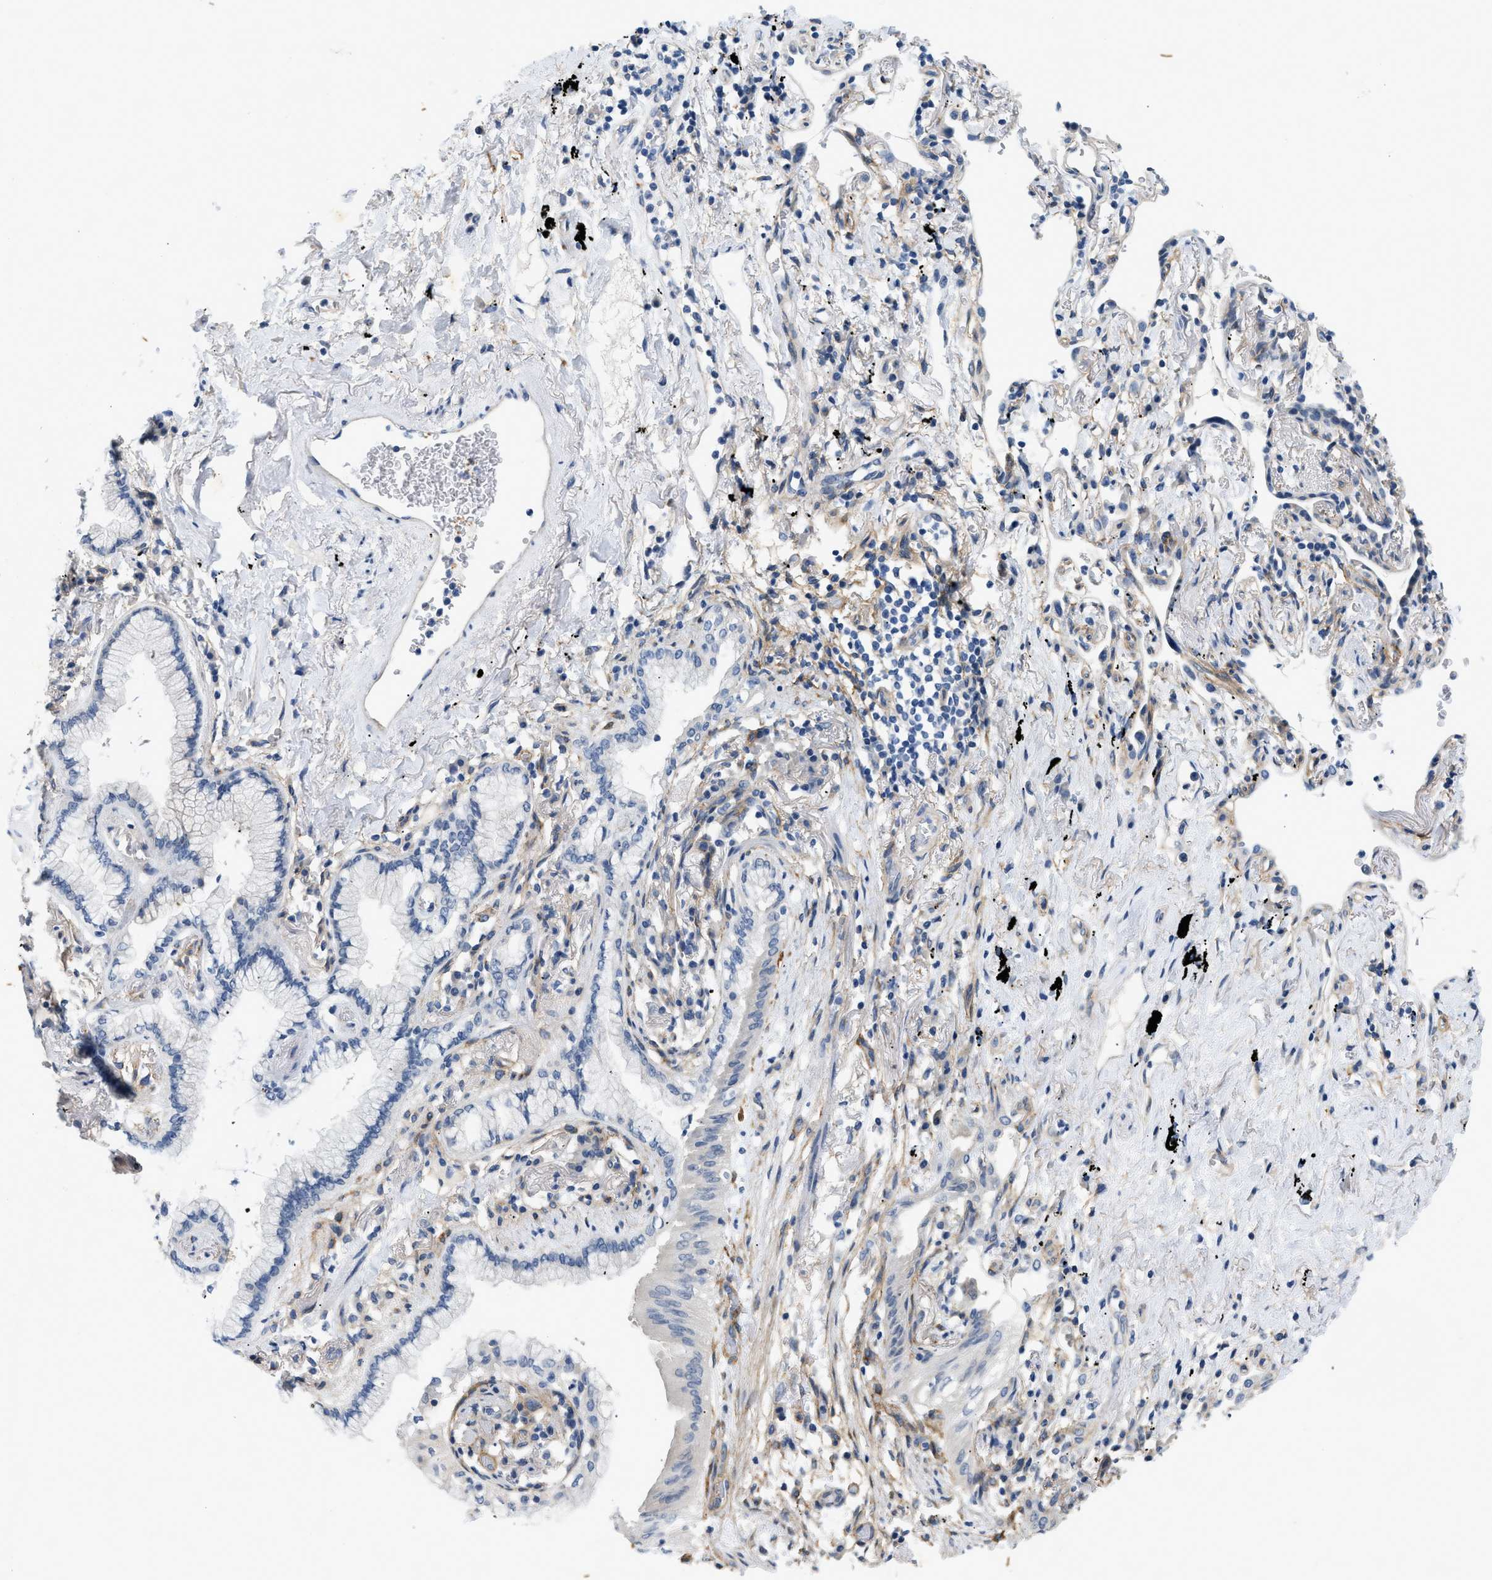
{"staining": {"intensity": "negative", "quantity": "none", "location": "none"}, "tissue": "lung cancer", "cell_type": "Tumor cells", "image_type": "cancer", "snomed": [{"axis": "morphology", "description": "Normal tissue, NOS"}, {"axis": "morphology", "description": "Adenocarcinoma, NOS"}, {"axis": "topography", "description": "Bronchus"}, {"axis": "topography", "description": "Lung"}], "caption": "A micrograph of lung cancer (adenocarcinoma) stained for a protein shows no brown staining in tumor cells.", "gene": "PDGFRA", "patient": {"sex": "female", "age": 70}}